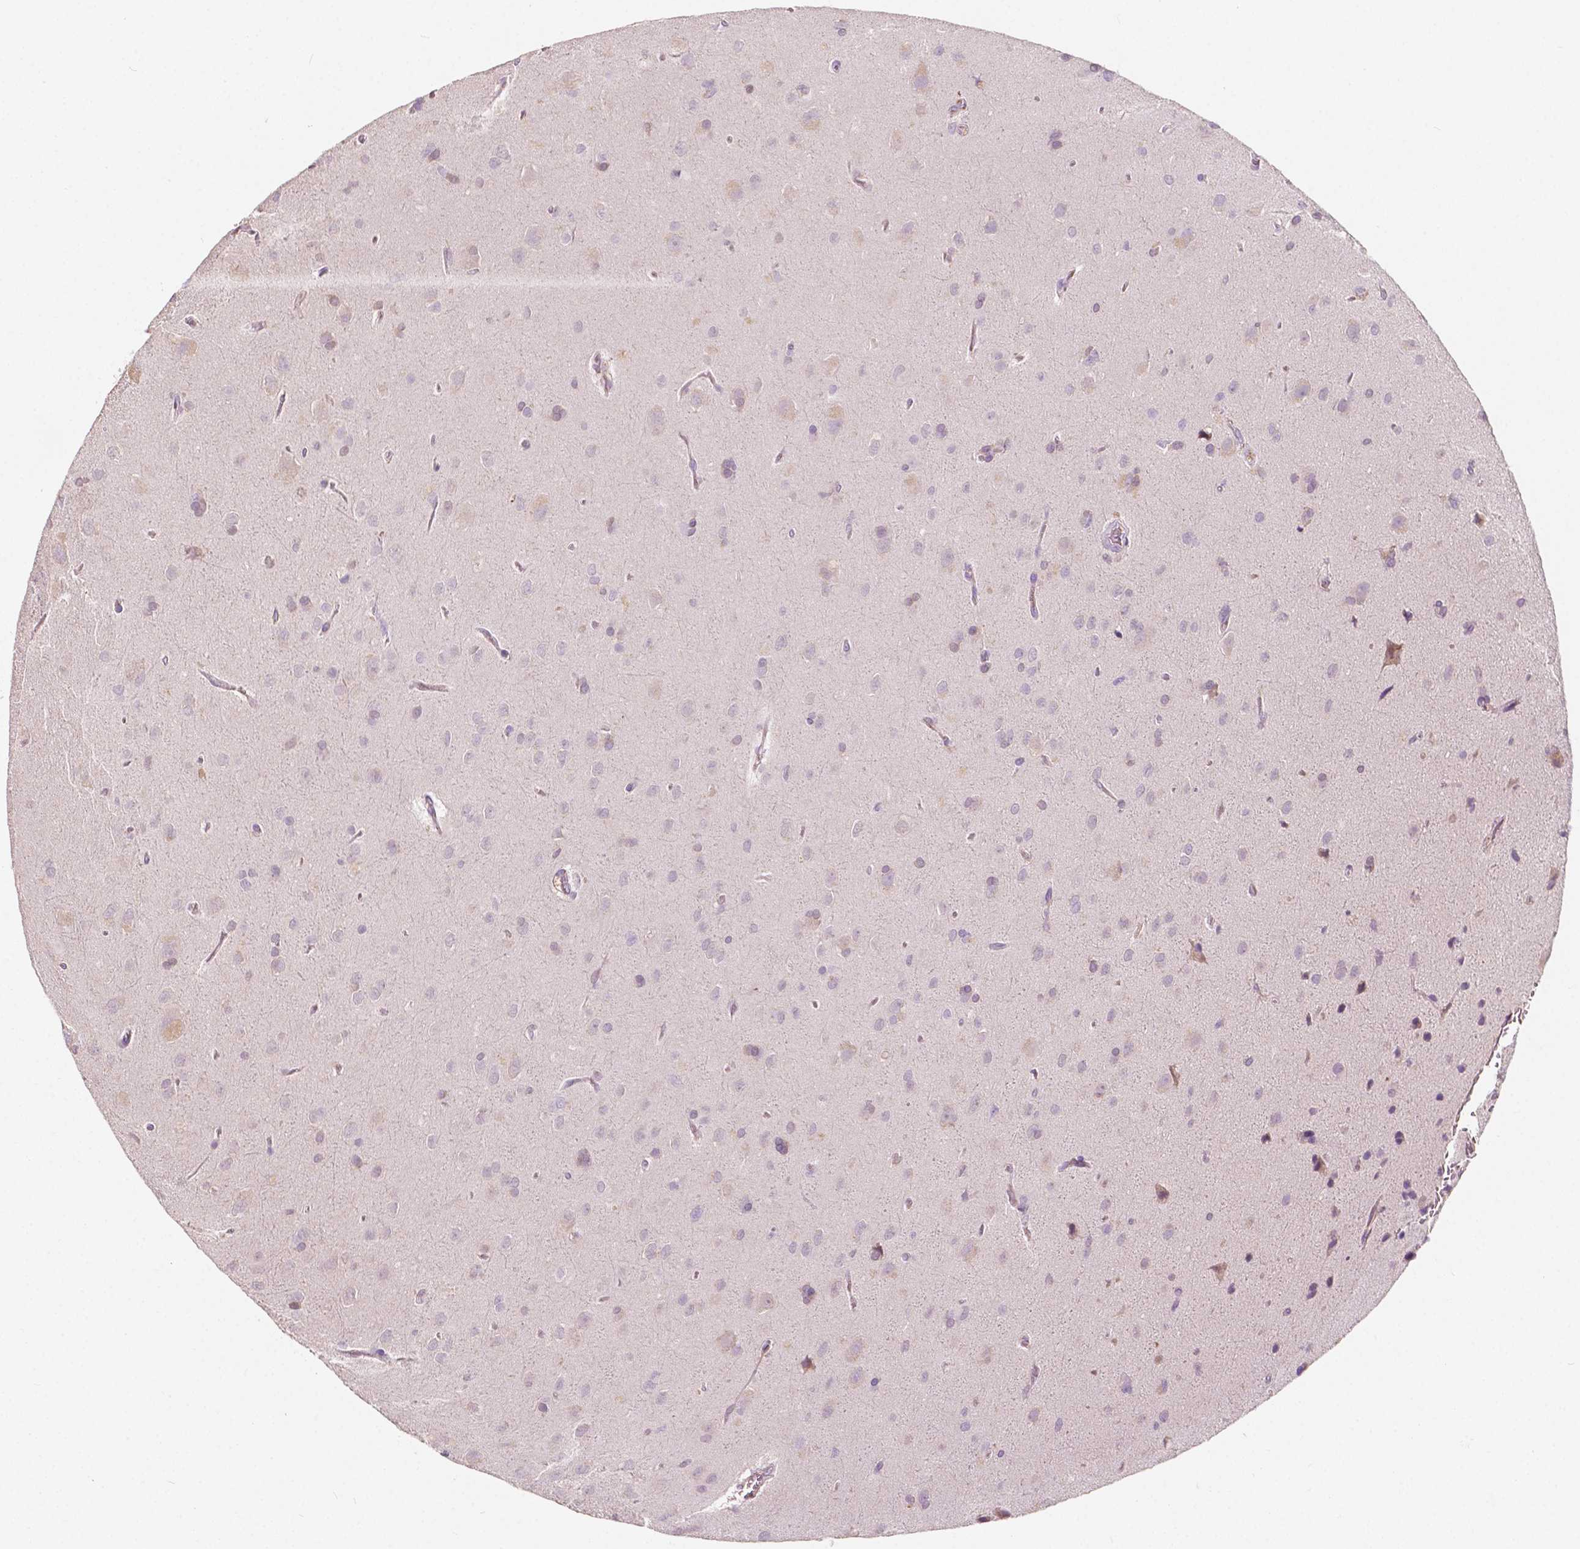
{"staining": {"intensity": "negative", "quantity": "none", "location": "none"}, "tissue": "glioma", "cell_type": "Tumor cells", "image_type": "cancer", "snomed": [{"axis": "morphology", "description": "Glioma, malignant, Low grade"}, {"axis": "topography", "description": "Brain"}], "caption": "Tumor cells show no significant positivity in malignant glioma (low-grade). The staining is performed using DAB brown chromogen with nuclei counter-stained in using hematoxylin.", "gene": "SLC22A4", "patient": {"sex": "male", "age": 58}}